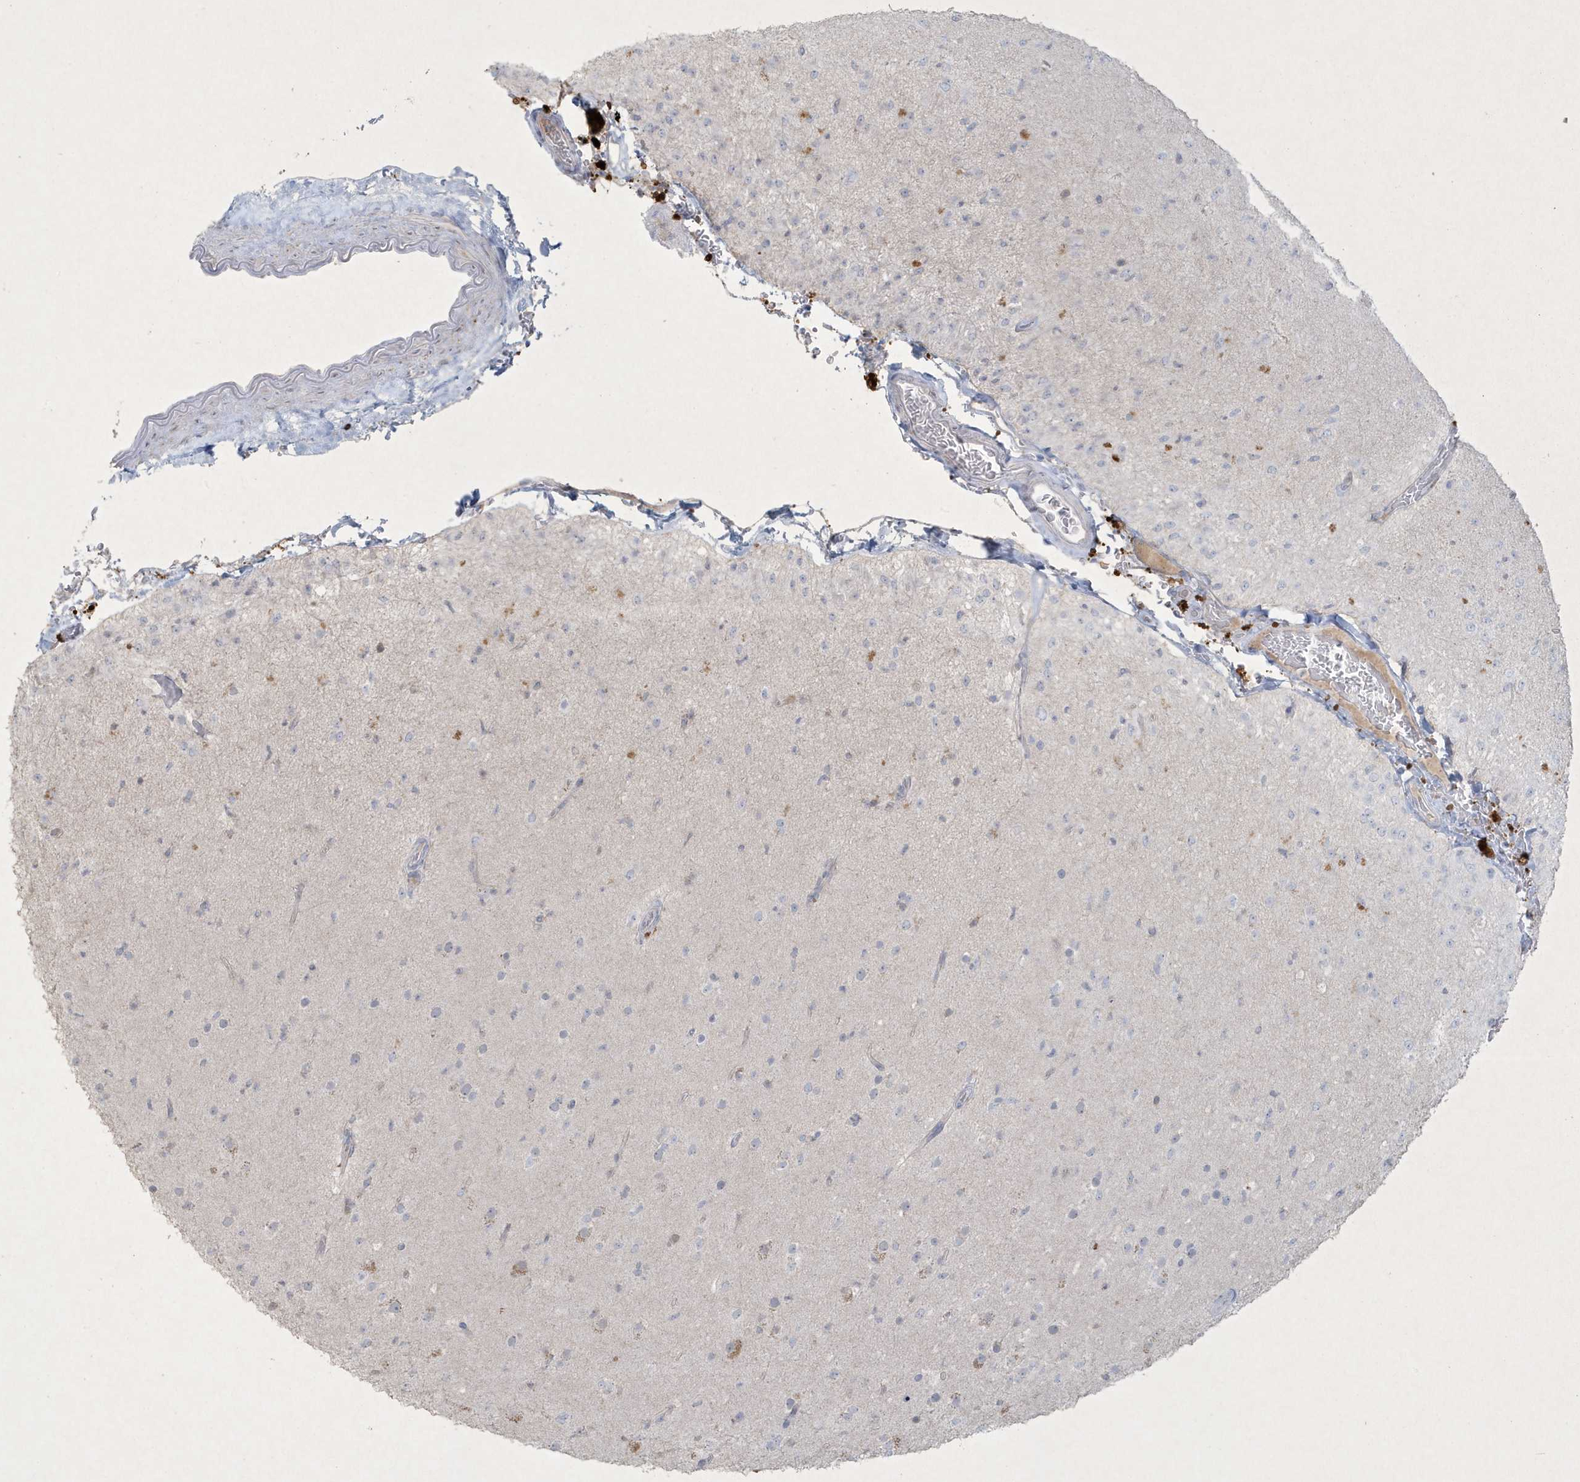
{"staining": {"intensity": "negative", "quantity": "none", "location": "none"}, "tissue": "glioma", "cell_type": "Tumor cells", "image_type": "cancer", "snomed": [{"axis": "morphology", "description": "Glioma, malignant, Low grade"}, {"axis": "topography", "description": "Brain"}], "caption": "IHC micrograph of glioma stained for a protein (brown), which displays no expression in tumor cells.", "gene": "CCDC24", "patient": {"sex": "male", "age": 65}}